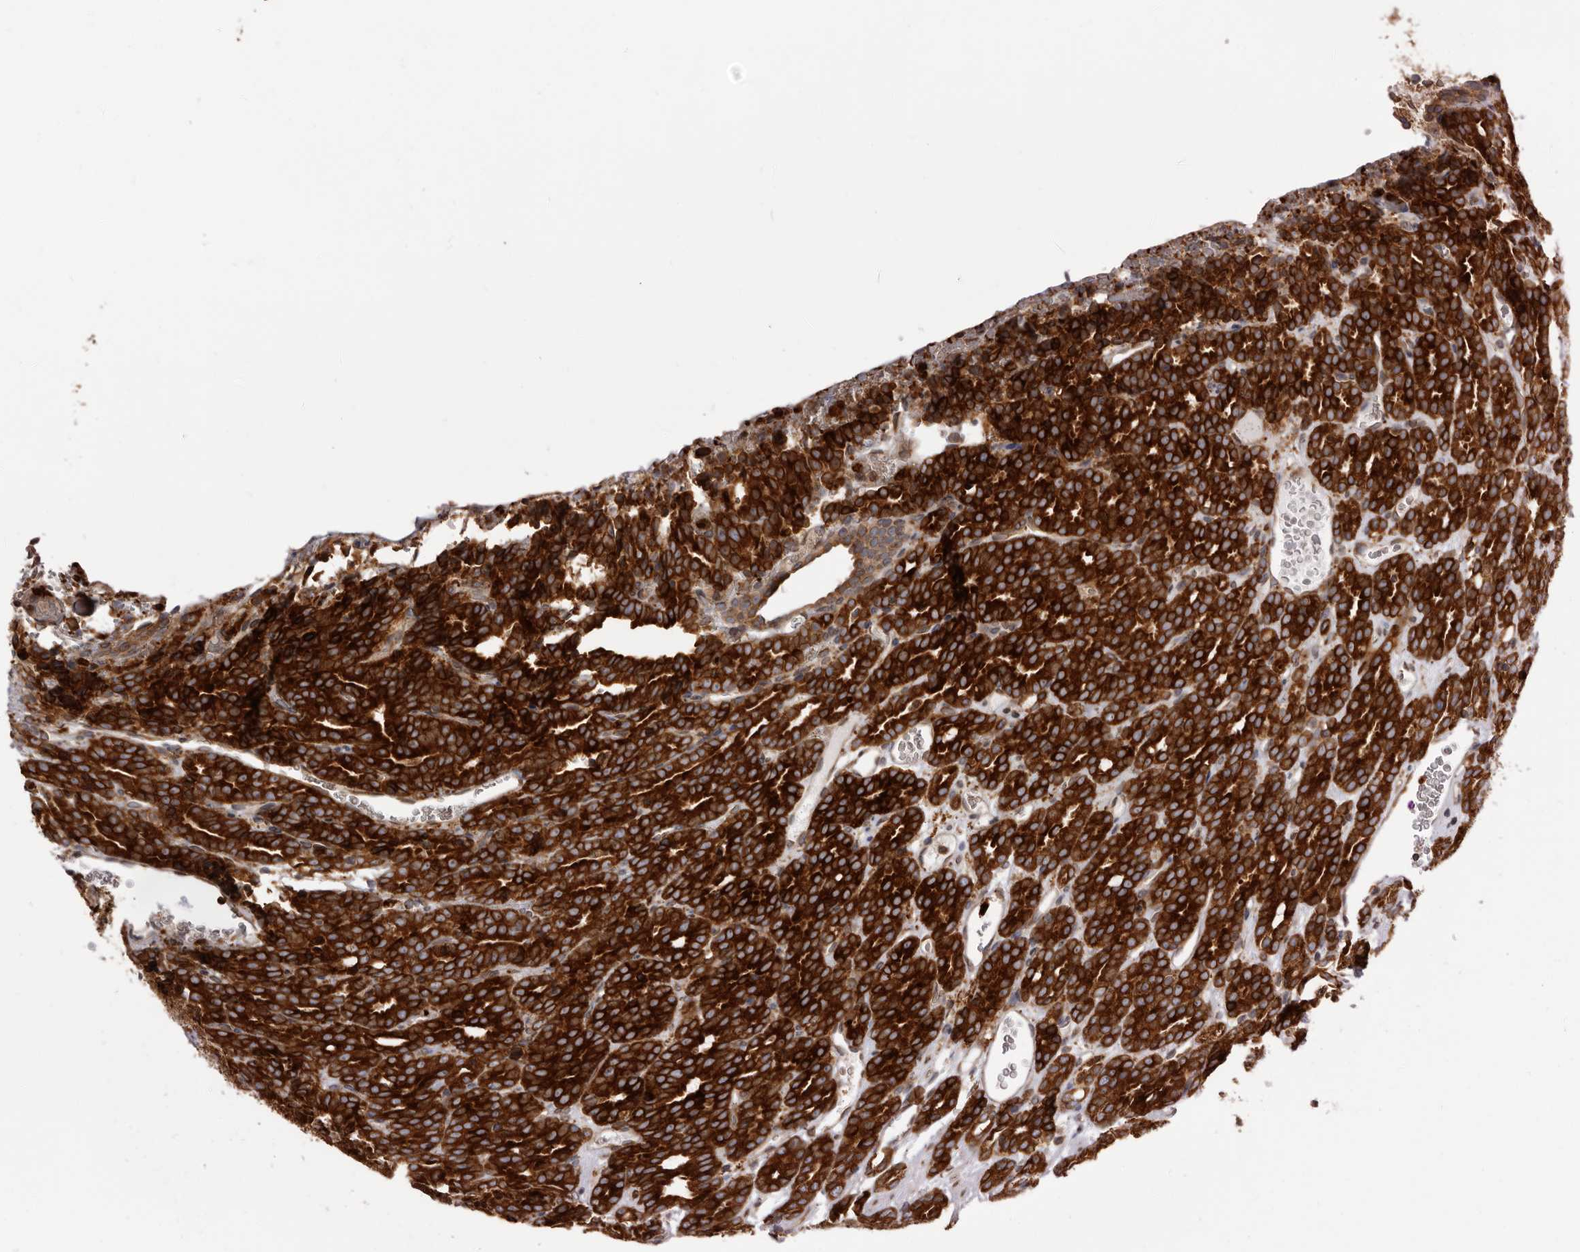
{"staining": {"intensity": "strong", "quantity": ">75%", "location": "cytoplasmic/membranous"}, "tissue": "prostate cancer", "cell_type": "Tumor cells", "image_type": "cancer", "snomed": [{"axis": "morphology", "description": "Adenocarcinoma, High grade"}, {"axis": "topography", "description": "Prostate"}], "caption": "This image demonstrates immunohistochemistry staining of prostate high-grade adenocarcinoma, with high strong cytoplasmic/membranous expression in about >75% of tumor cells.", "gene": "C4orf3", "patient": {"sex": "male", "age": 62}}